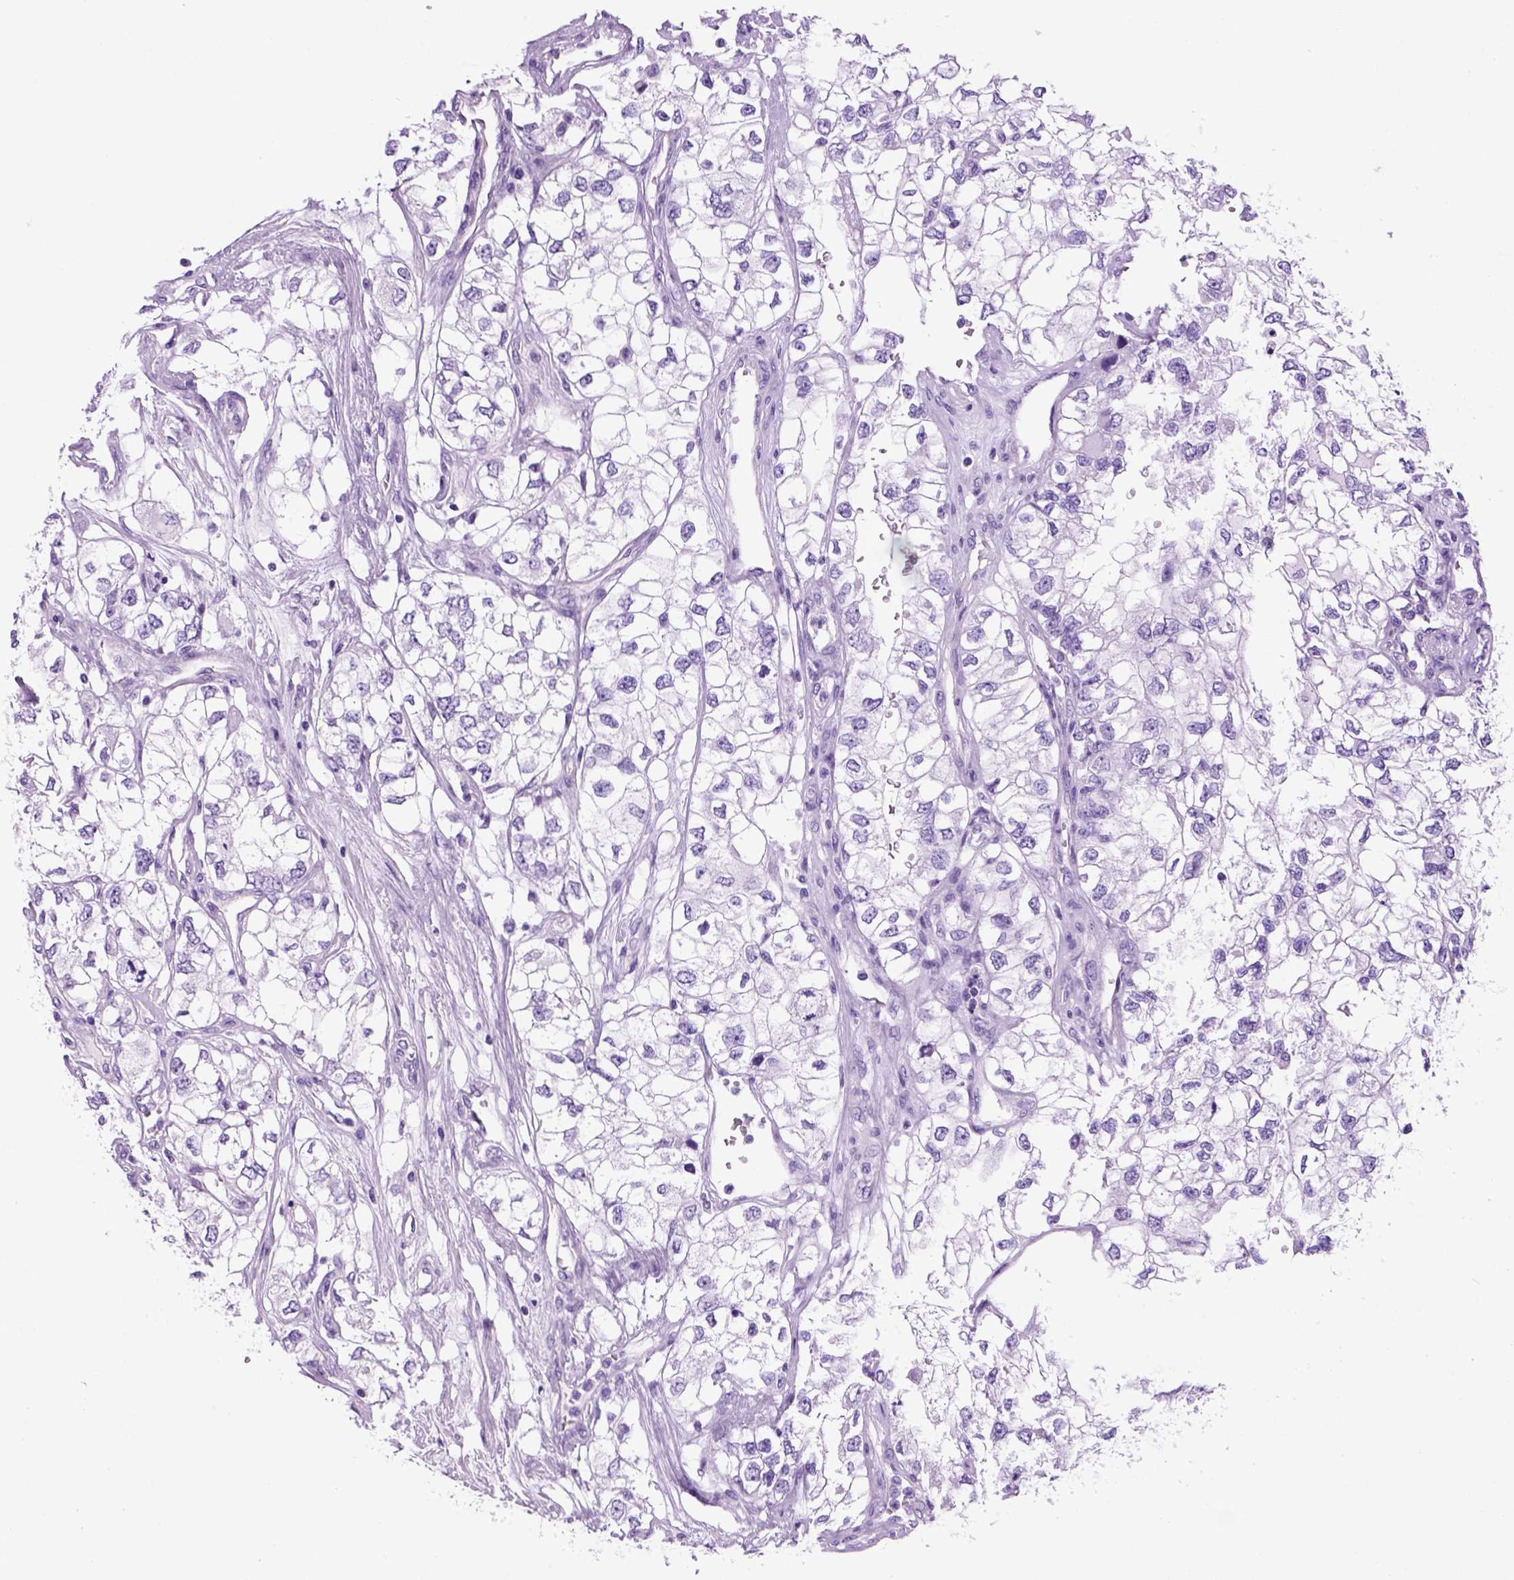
{"staining": {"intensity": "negative", "quantity": "none", "location": "none"}, "tissue": "renal cancer", "cell_type": "Tumor cells", "image_type": "cancer", "snomed": [{"axis": "morphology", "description": "Adenocarcinoma, NOS"}, {"axis": "topography", "description": "Kidney"}], "caption": "This is an immunohistochemistry (IHC) histopathology image of renal cancer. There is no expression in tumor cells.", "gene": "HHIPL2", "patient": {"sex": "female", "age": 59}}